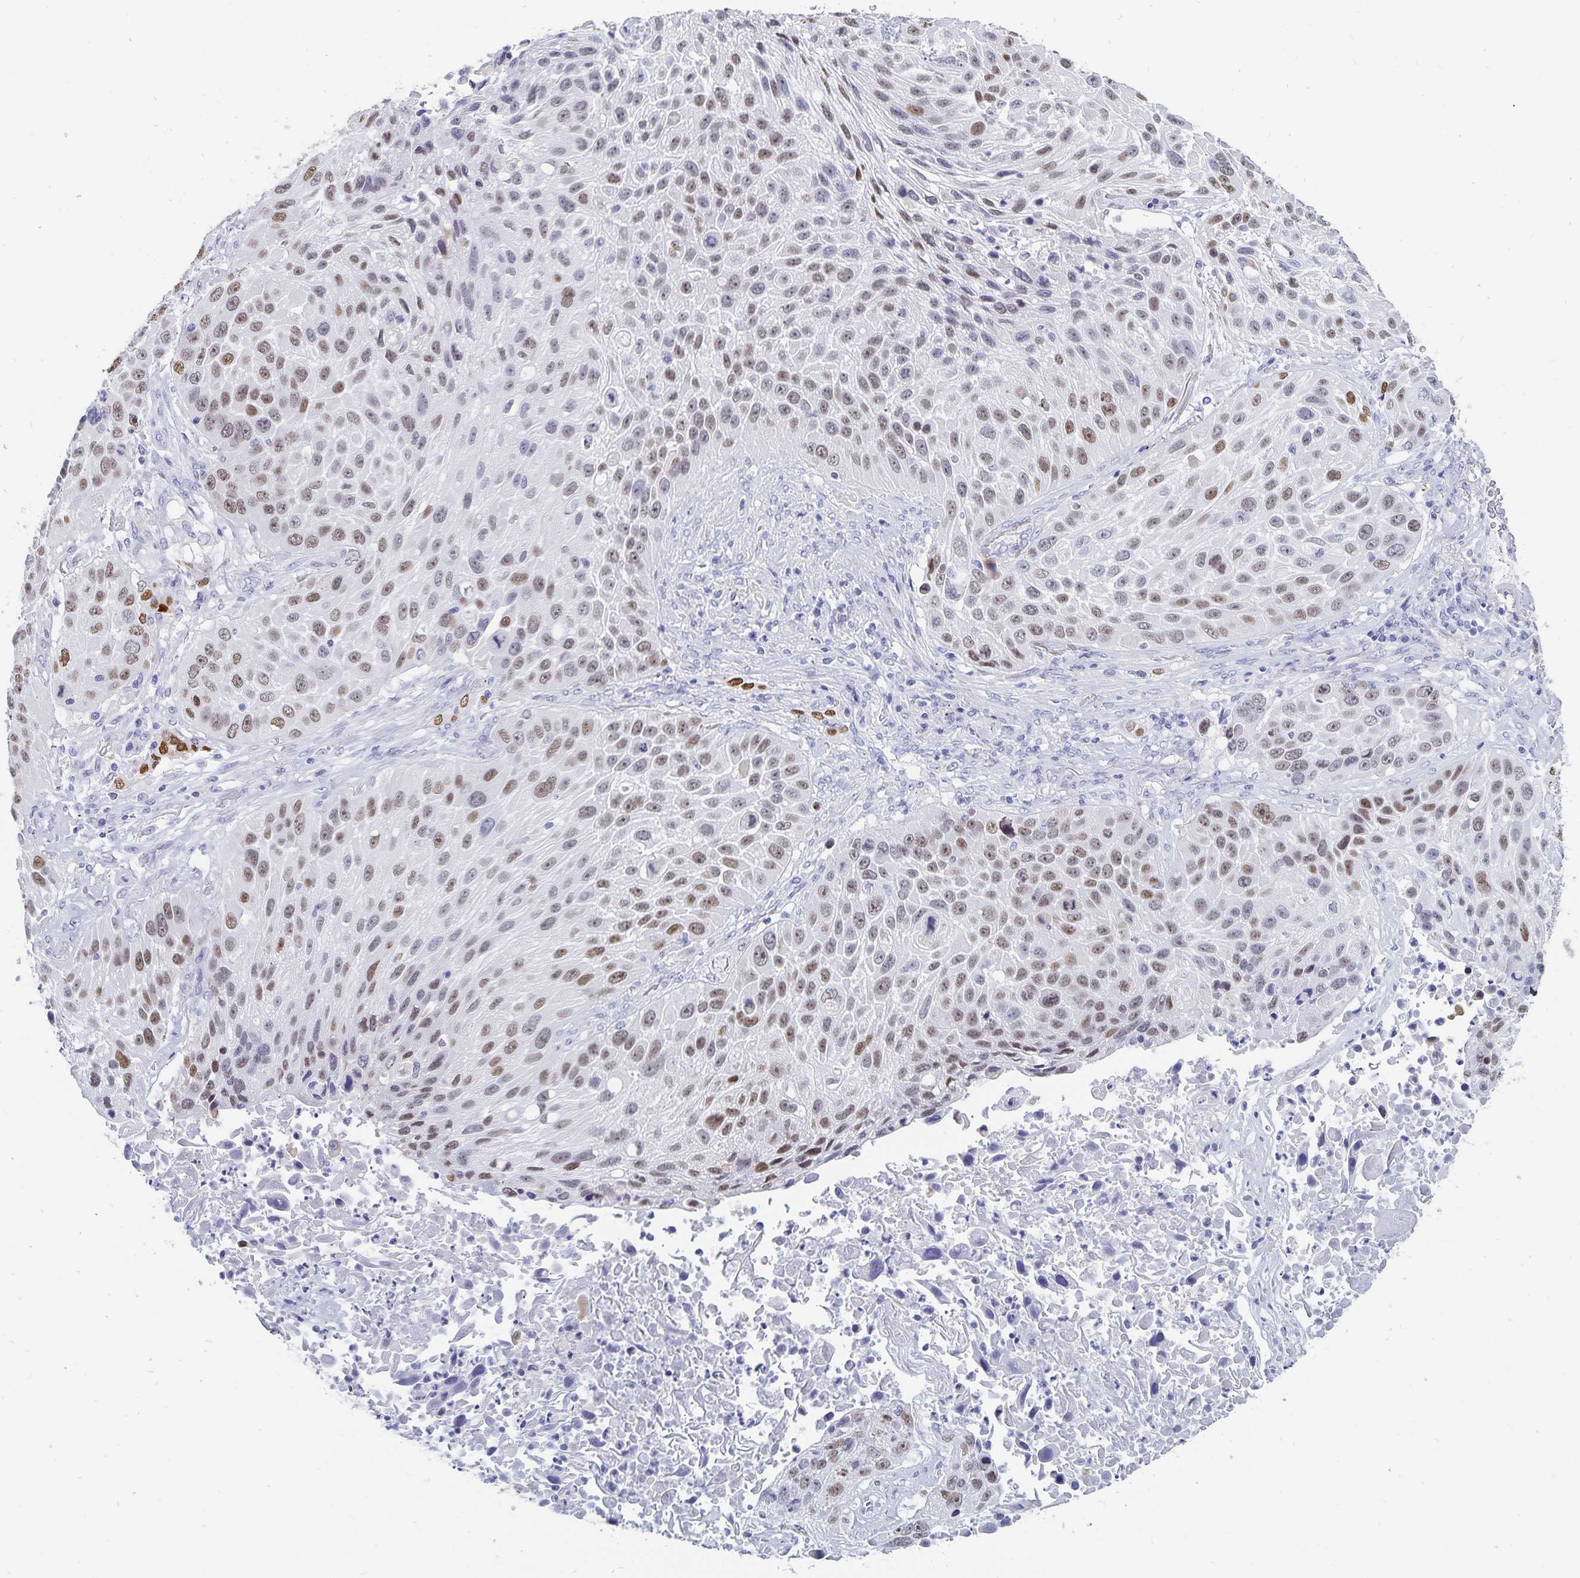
{"staining": {"intensity": "moderate", "quantity": ">75%", "location": "nuclear"}, "tissue": "lung cancer", "cell_type": "Tumor cells", "image_type": "cancer", "snomed": [{"axis": "morphology", "description": "Normal morphology"}, {"axis": "morphology", "description": "Squamous cell carcinoma, NOS"}, {"axis": "topography", "description": "Lymph node"}, {"axis": "topography", "description": "Lung"}], "caption": "The photomicrograph displays a brown stain indicating the presence of a protein in the nuclear of tumor cells in lung cancer (squamous cell carcinoma). (DAB IHC with brightfield microscopy, high magnification).", "gene": "HMGB3", "patient": {"sex": "male", "age": 67}}